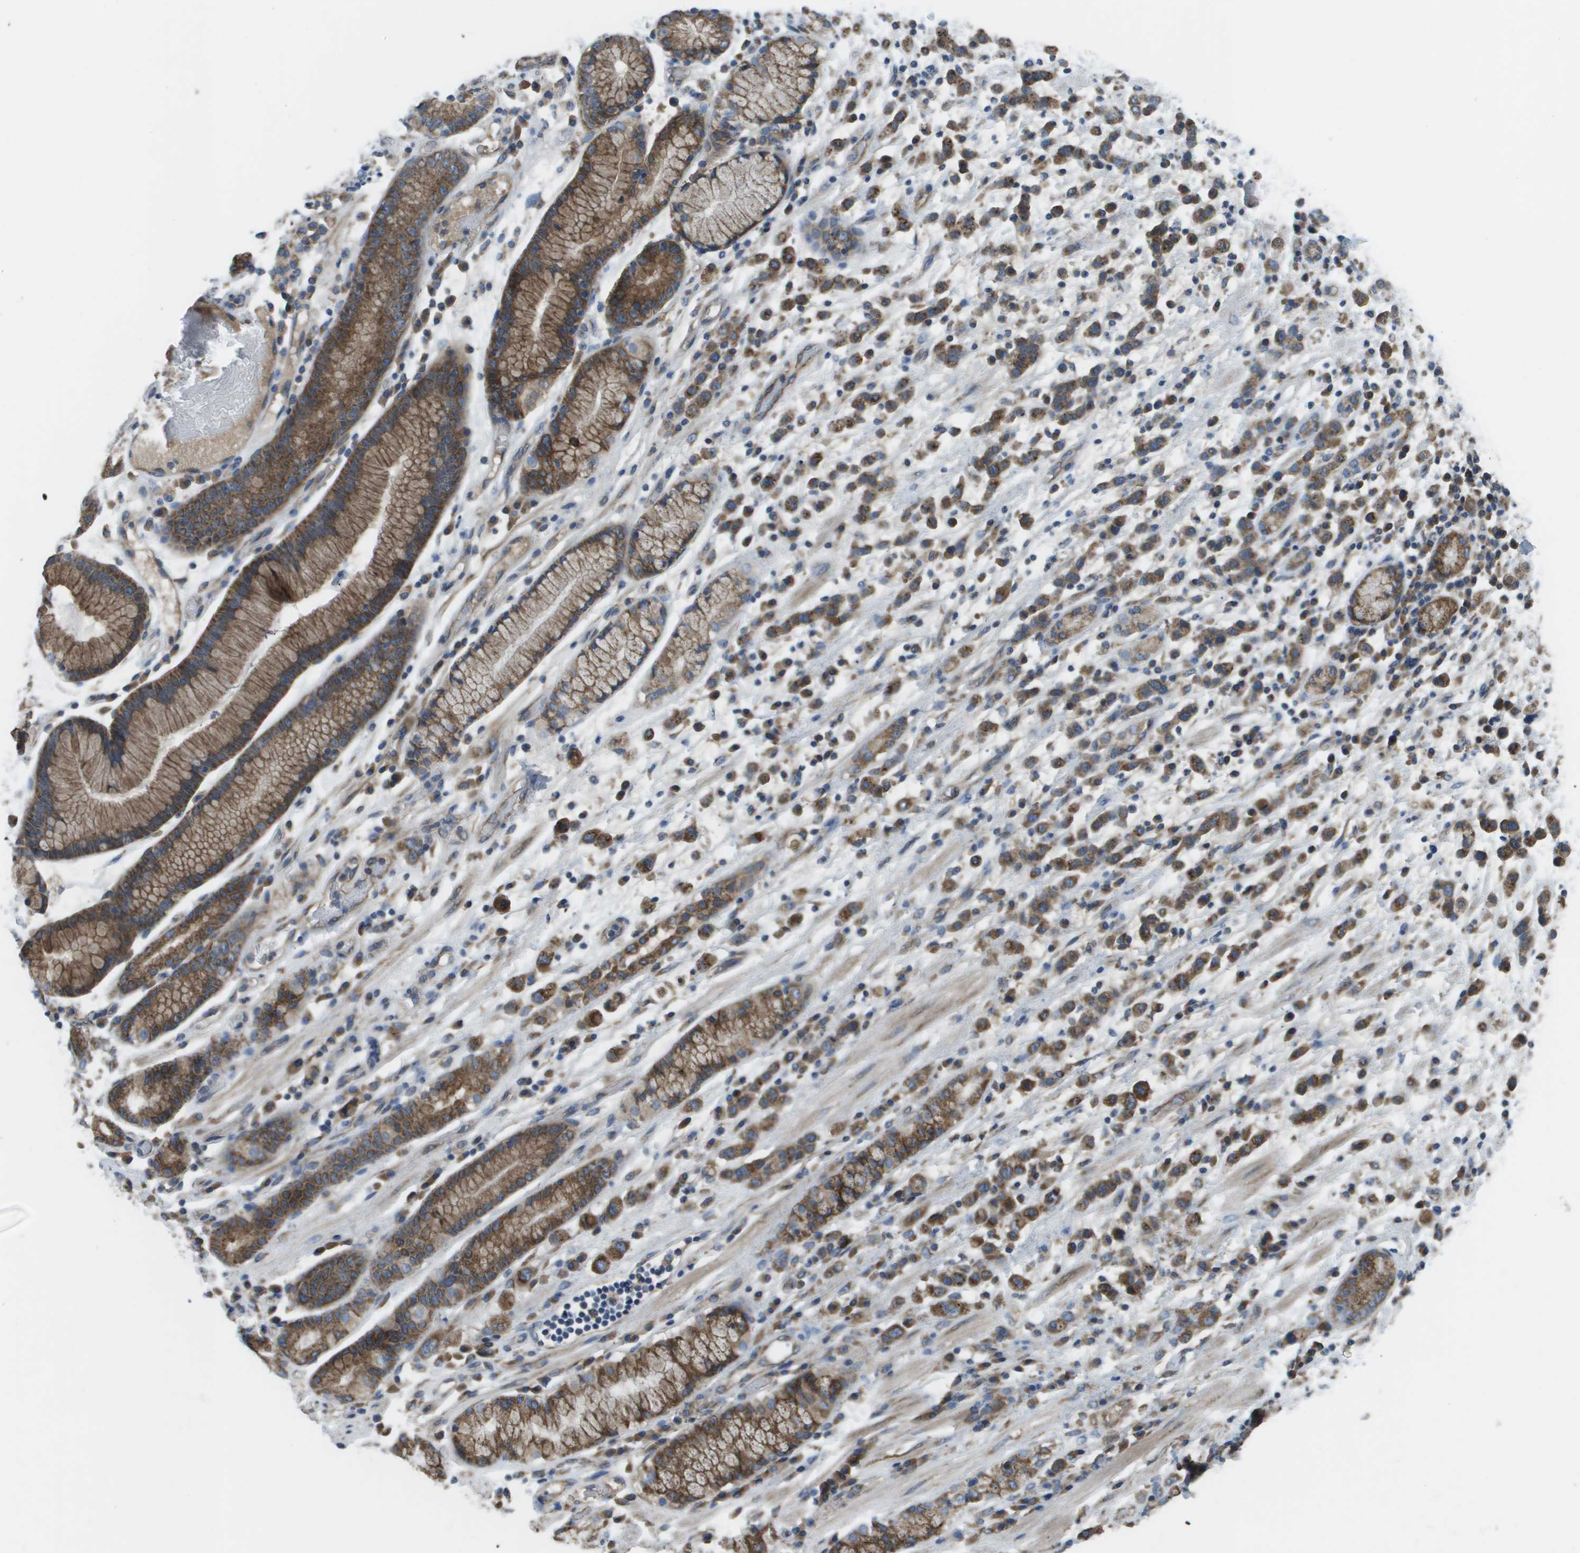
{"staining": {"intensity": "moderate", "quantity": ">75%", "location": "cytoplasmic/membranous"}, "tissue": "stomach cancer", "cell_type": "Tumor cells", "image_type": "cancer", "snomed": [{"axis": "morphology", "description": "Adenocarcinoma, NOS"}, {"axis": "topography", "description": "Stomach, lower"}], "caption": "The immunohistochemical stain labels moderate cytoplasmic/membranous expression in tumor cells of adenocarcinoma (stomach) tissue. The staining is performed using DAB (3,3'-diaminobenzidine) brown chromogen to label protein expression. The nuclei are counter-stained blue using hematoxylin.", "gene": "CLCN2", "patient": {"sex": "male", "age": 88}}